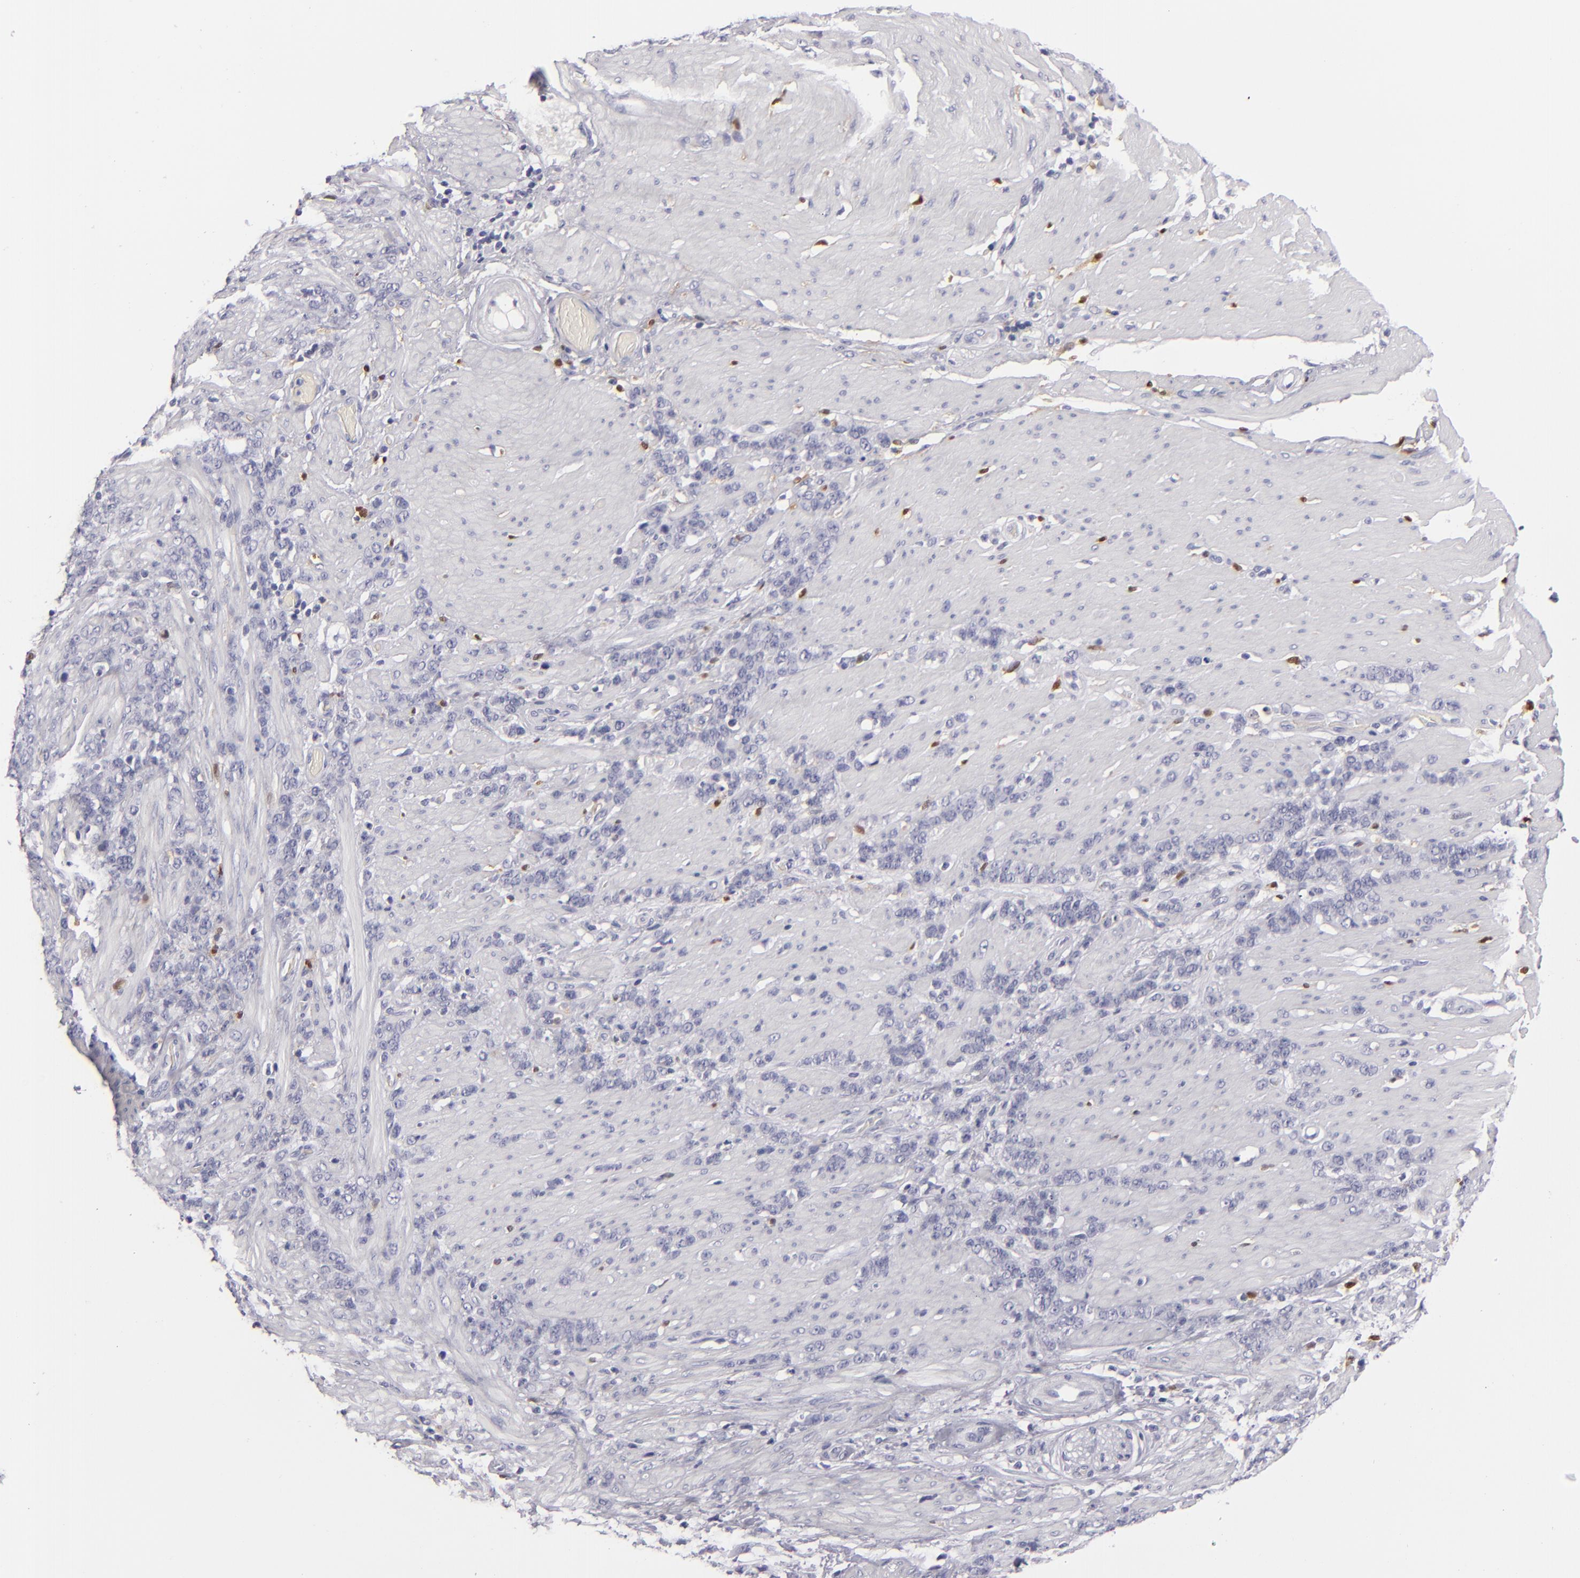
{"staining": {"intensity": "negative", "quantity": "none", "location": "none"}, "tissue": "stomach cancer", "cell_type": "Tumor cells", "image_type": "cancer", "snomed": [{"axis": "morphology", "description": "Adenocarcinoma, NOS"}, {"axis": "topography", "description": "Stomach, lower"}], "caption": "Tumor cells are negative for protein expression in human stomach cancer.", "gene": "F13A1", "patient": {"sex": "male", "age": 88}}